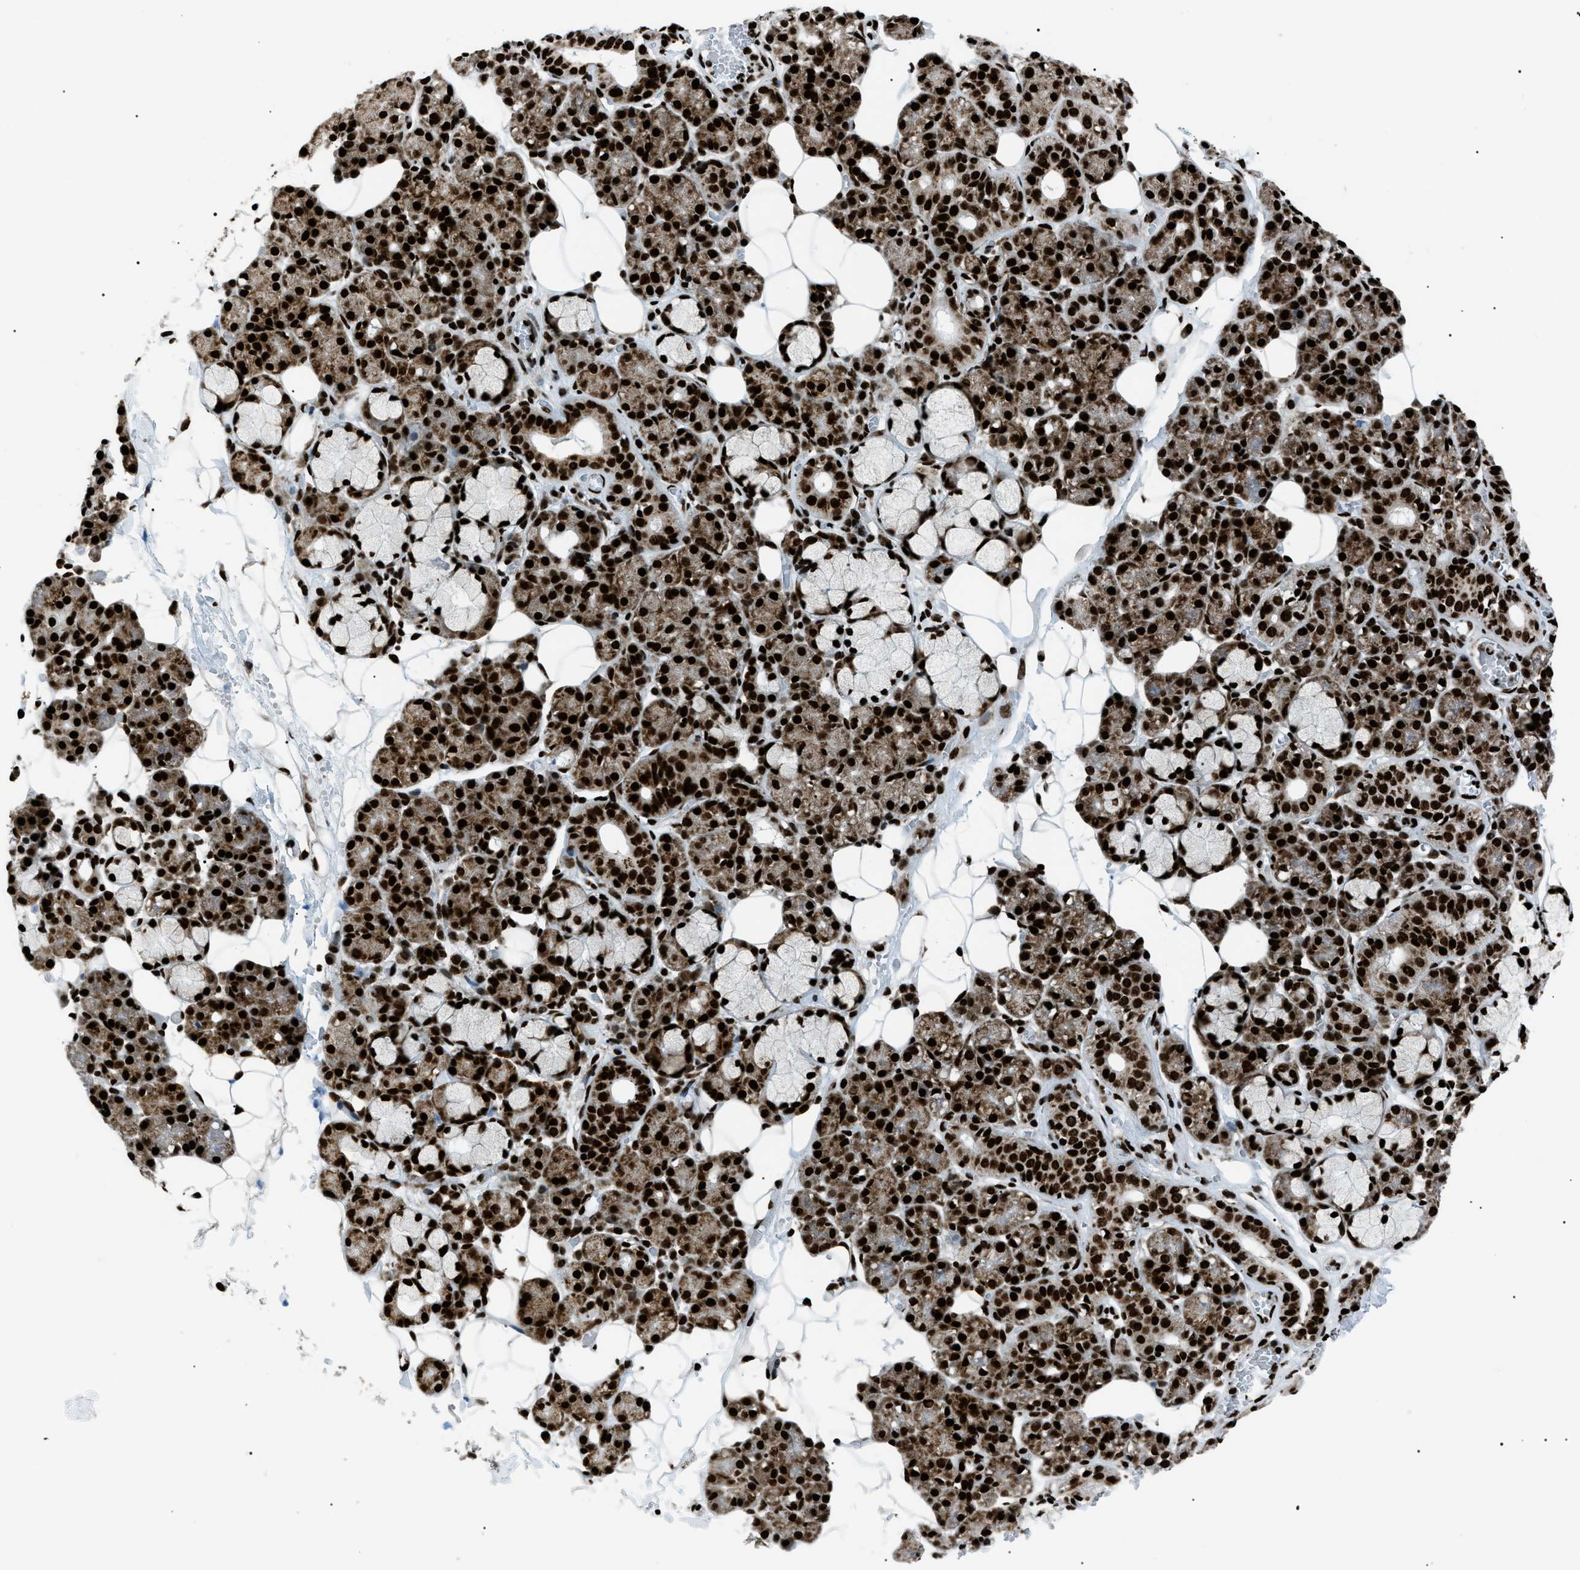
{"staining": {"intensity": "strong", "quantity": ">75%", "location": "nuclear"}, "tissue": "salivary gland", "cell_type": "Glandular cells", "image_type": "normal", "snomed": [{"axis": "morphology", "description": "Normal tissue, NOS"}, {"axis": "topography", "description": "Salivary gland"}], "caption": "Human salivary gland stained for a protein (brown) exhibits strong nuclear positive staining in approximately >75% of glandular cells.", "gene": "HNRNPK", "patient": {"sex": "male", "age": 63}}